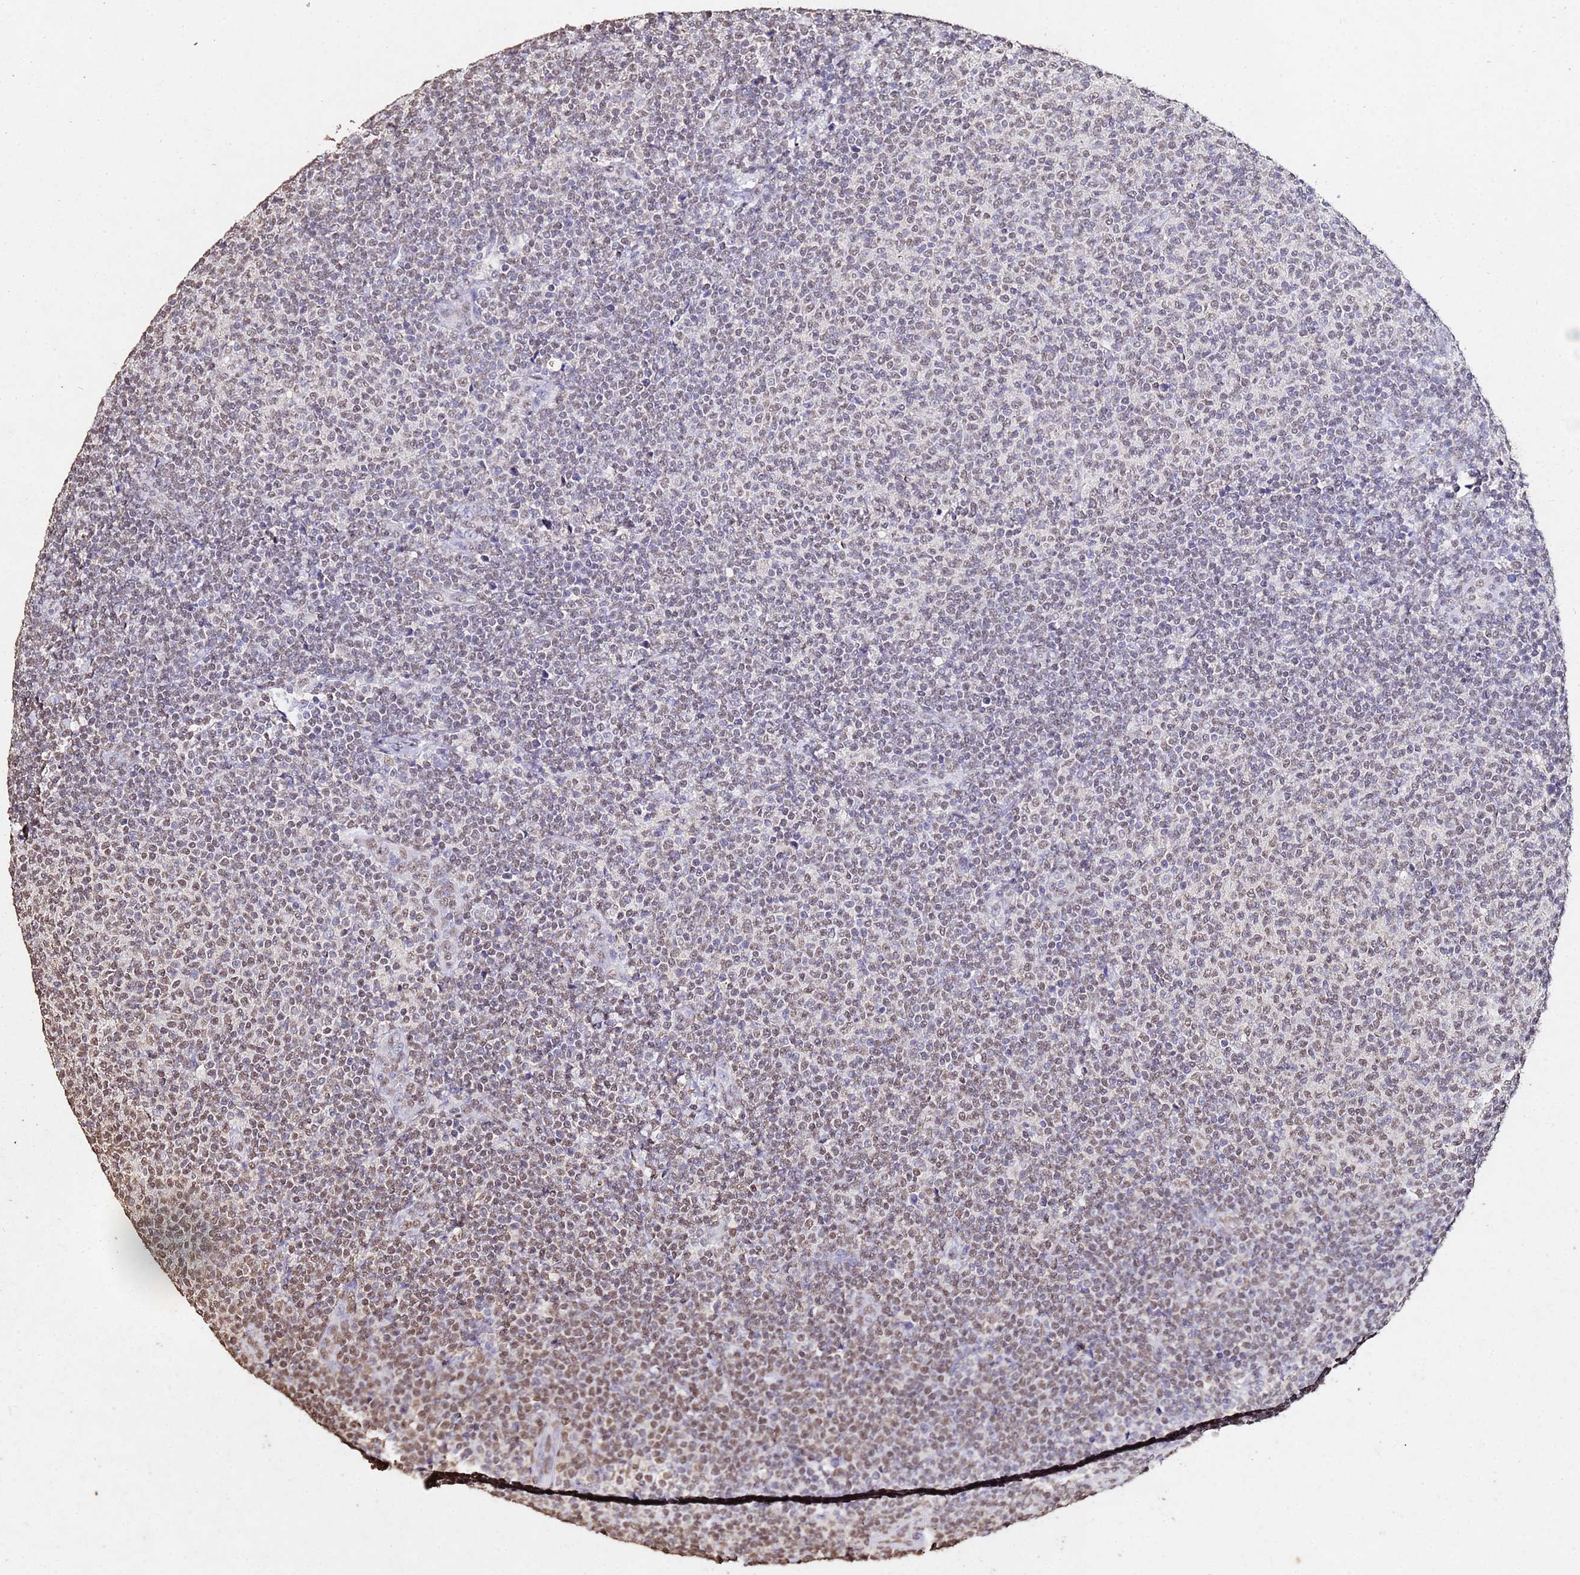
{"staining": {"intensity": "moderate", "quantity": "25%-75%", "location": "nuclear"}, "tissue": "lymphoma", "cell_type": "Tumor cells", "image_type": "cancer", "snomed": [{"axis": "morphology", "description": "Malignant lymphoma, non-Hodgkin's type, Low grade"}, {"axis": "topography", "description": "Lymph node"}], "caption": "Moderate nuclear protein positivity is seen in approximately 25%-75% of tumor cells in low-grade malignant lymphoma, non-Hodgkin's type.", "gene": "MYOCD", "patient": {"sex": "male", "age": 66}}